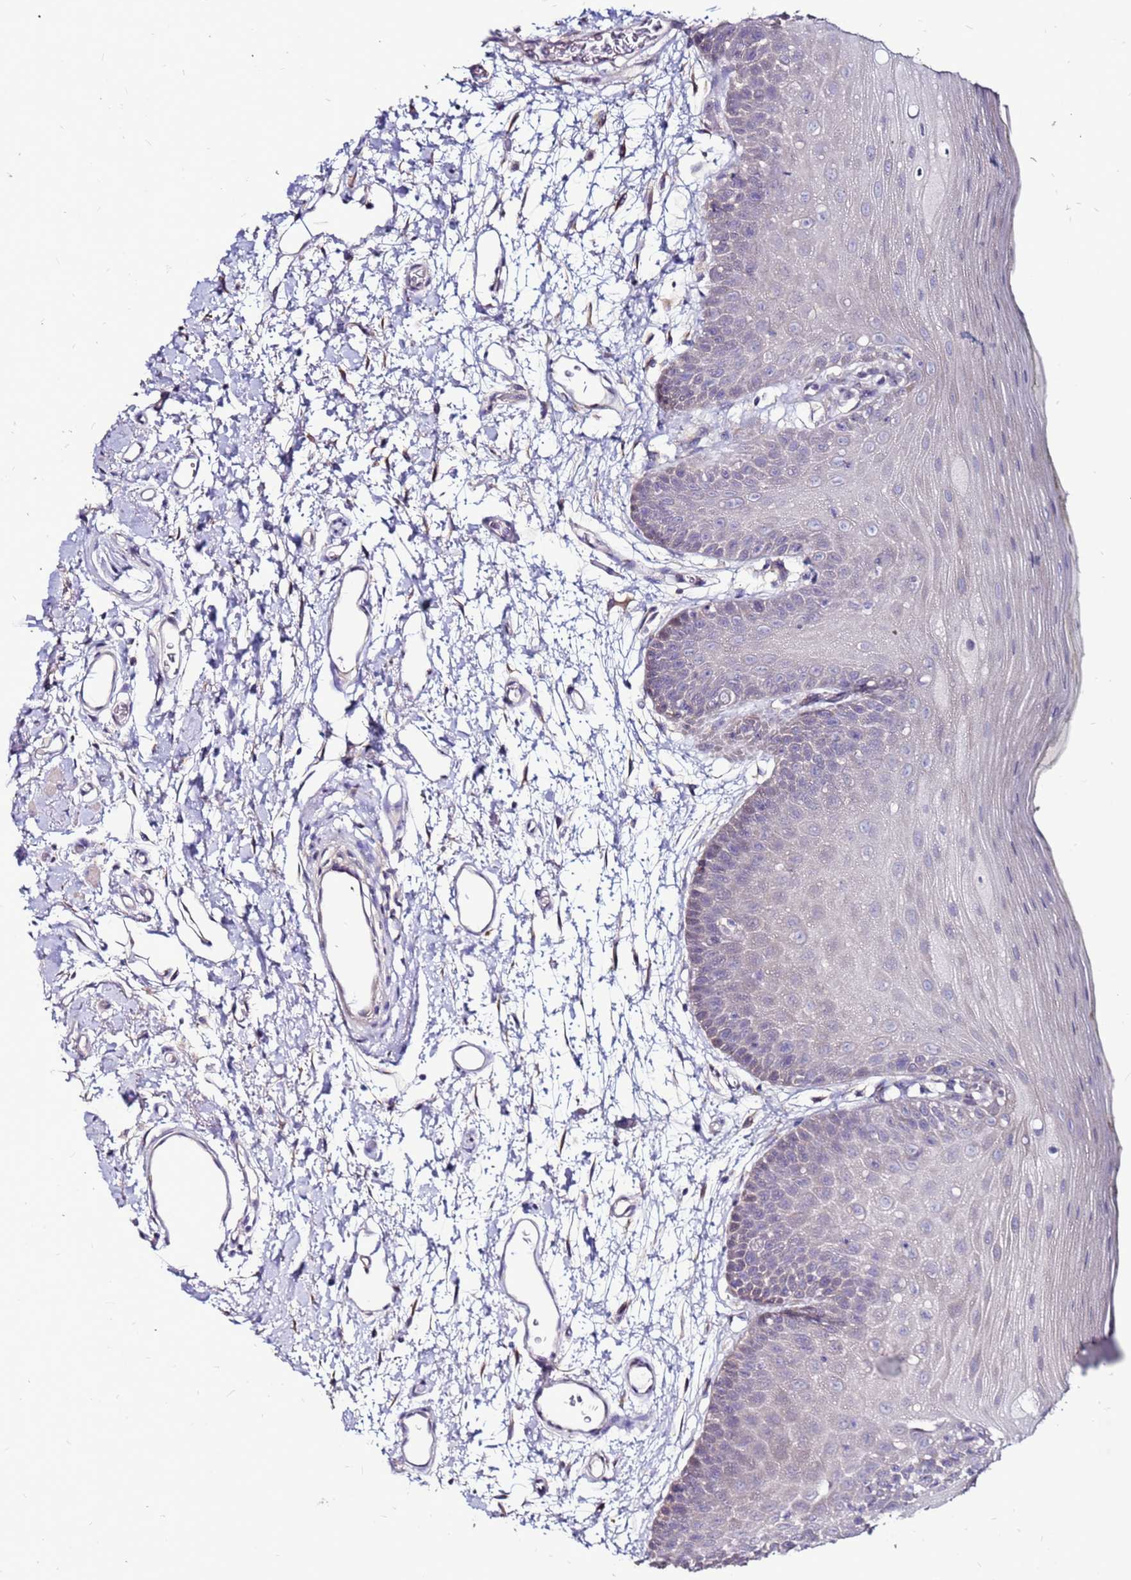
{"staining": {"intensity": "negative", "quantity": "none", "location": "none"}, "tissue": "oral mucosa", "cell_type": "Squamous epithelial cells", "image_type": "normal", "snomed": [{"axis": "morphology", "description": "Normal tissue, NOS"}, {"axis": "topography", "description": "Oral tissue"}, {"axis": "topography", "description": "Tounge, NOS"}], "caption": "Squamous epithelial cells are negative for brown protein staining in benign oral mucosa. (IHC, brightfield microscopy, high magnification).", "gene": "SLC44A3", "patient": {"sex": "female", "age": 81}}